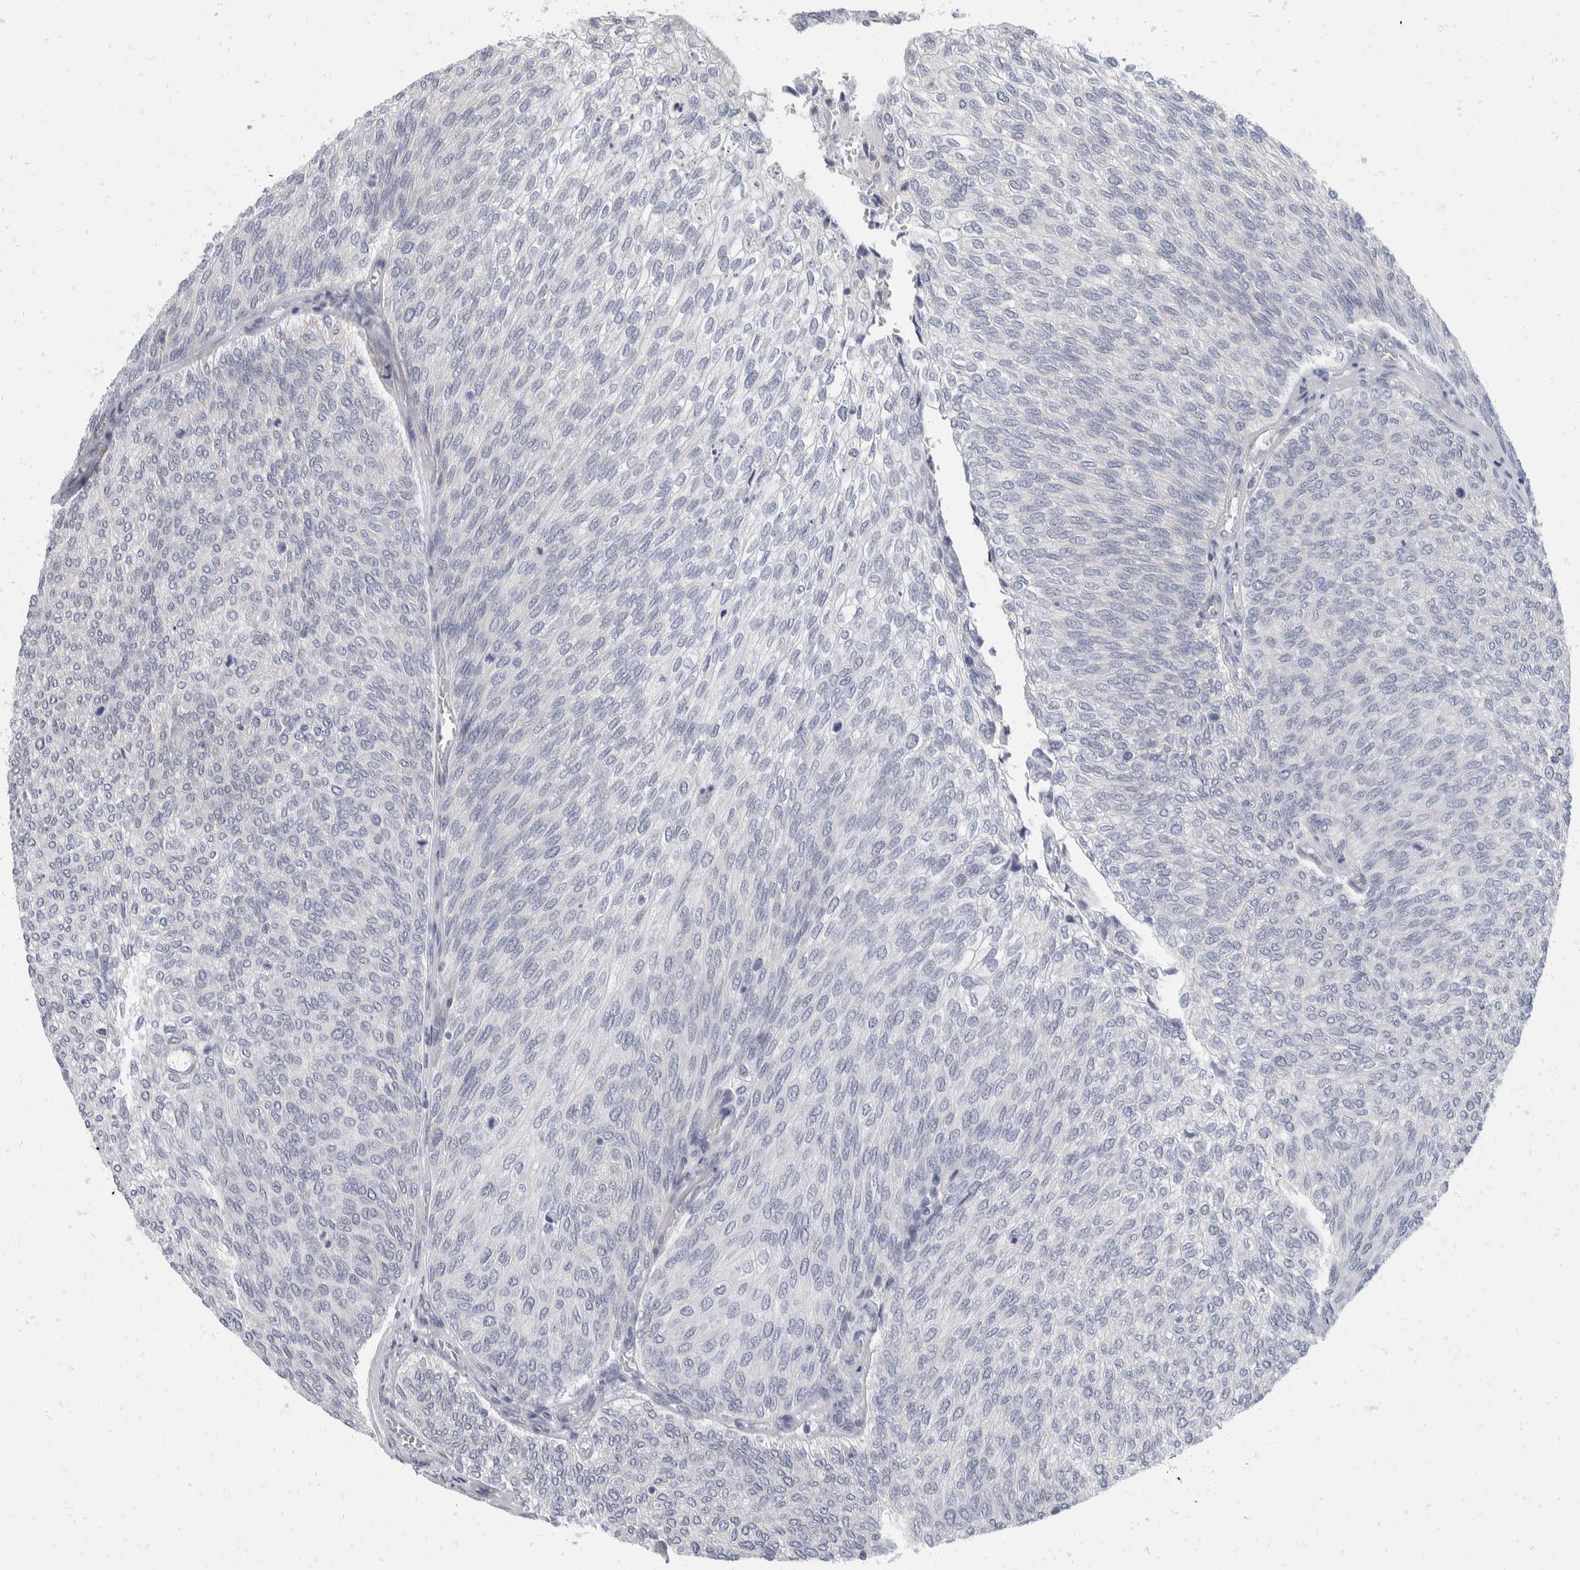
{"staining": {"intensity": "negative", "quantity": "none", "location": "none"}, "tissue": "urothelial cancer", "cell_type": "Tumor cells", "image_type": "cancer", "snomed": [{"axis": "morphology", "description": "Urothelial carcinoma, Low grade"}, {"axis": "topography", "description": "Urinary bladder"}], "caption": "Tumor cells are negative for brown protein staining in urothelial carcinoma (low-grade).", "gene": "CATSPERD", "patient": {"sex": "female", "age": 79}}